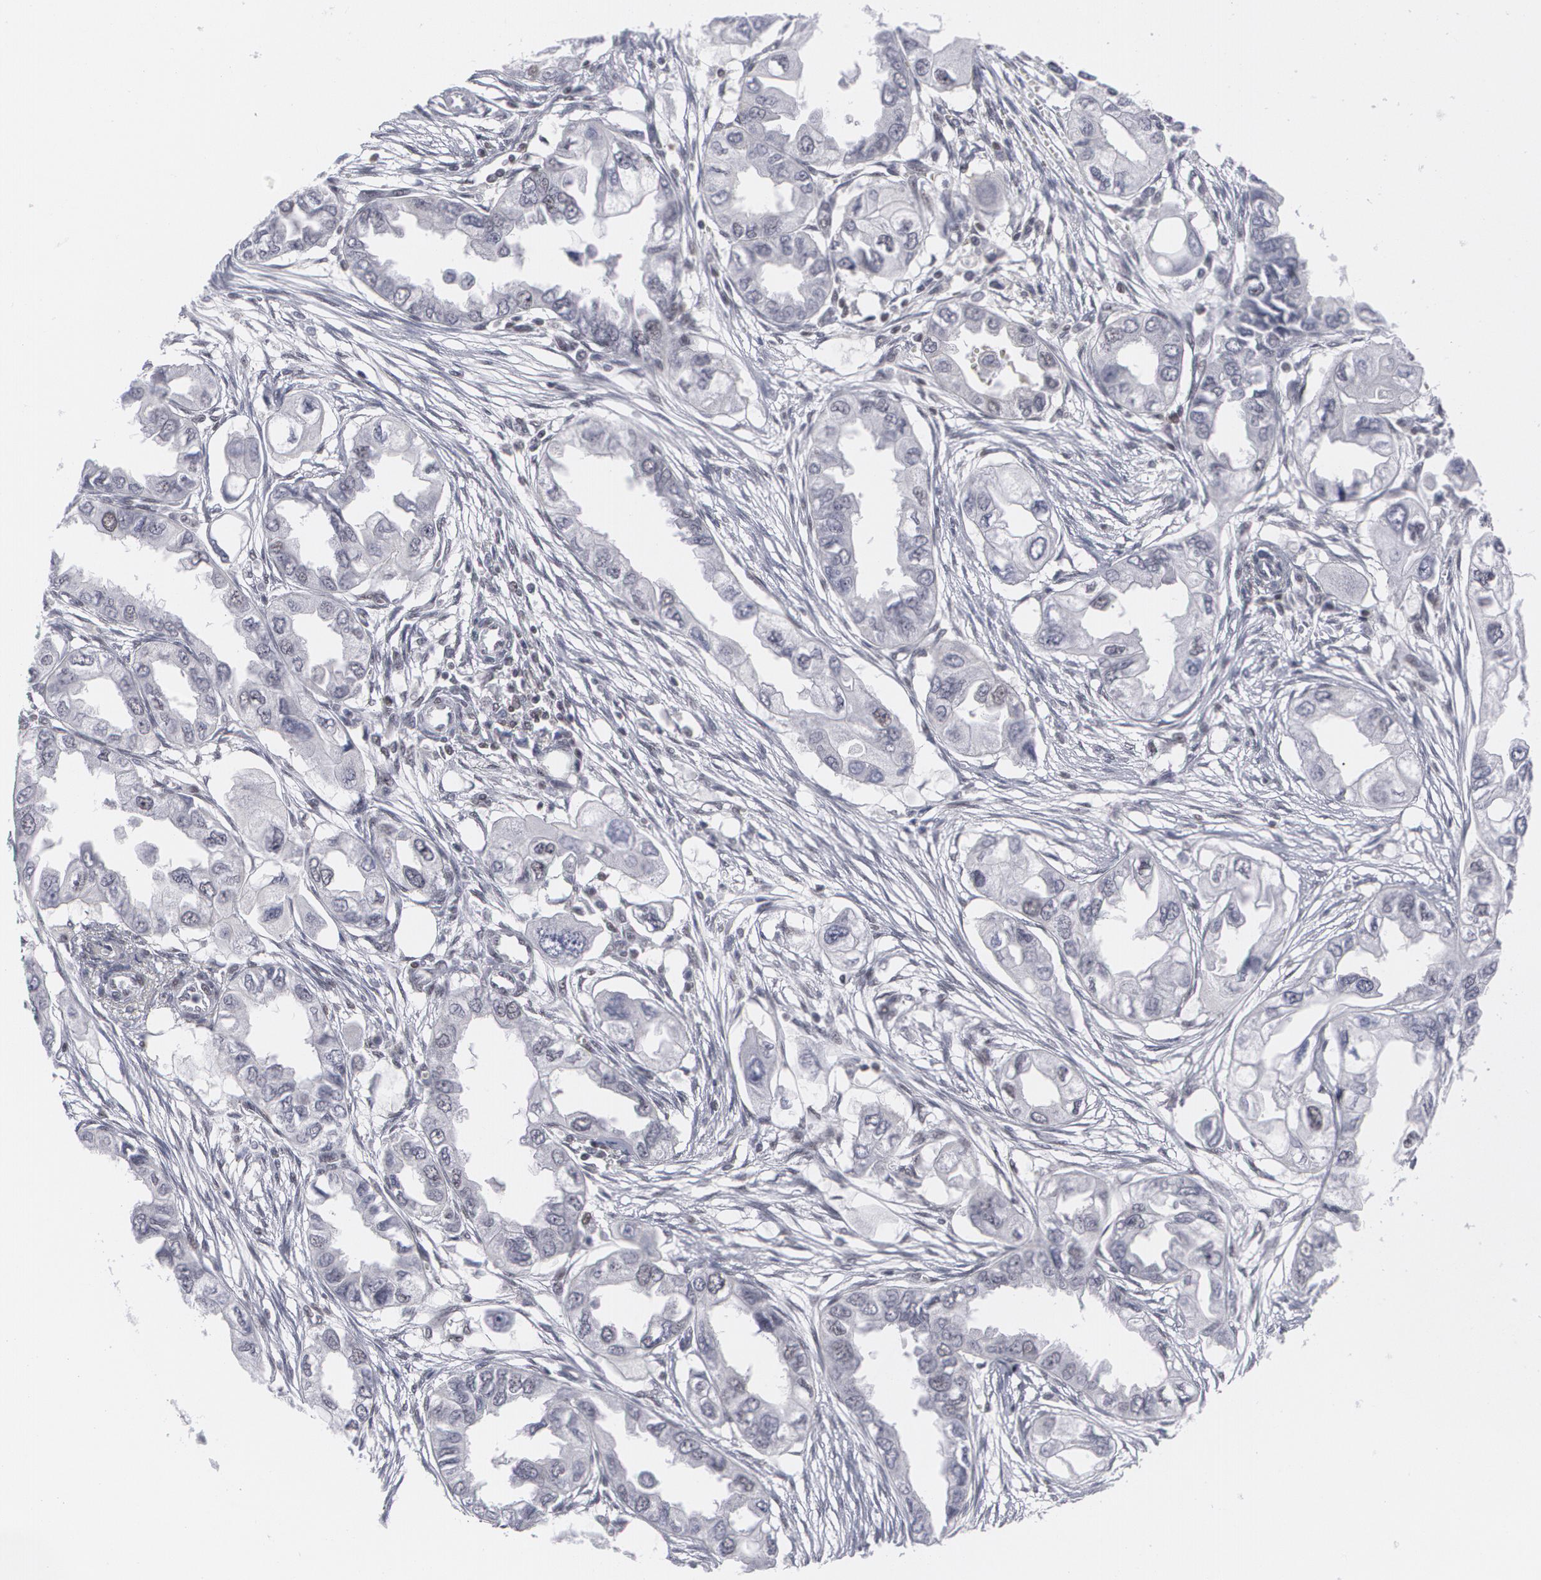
{"staining": {"intensity": "negative", "quantity": "none", "location": "none"}, "tissue": "endometrial cancer", "cell_type": "Tumor cells", "image_type": "cancer", "snomed": [{"axis": "morphology", "description": "Adenocarcinoma, NOS"}, {"axis": "topography", "description": "Endometrium"}], "caption": "Endometrial cancer (adenocarcinoma) was stained to show a protein in brown. There is no significant positivity in tumor cells.", "gene": "MCL1", "patient": {"sex": "female", "age": 67}}